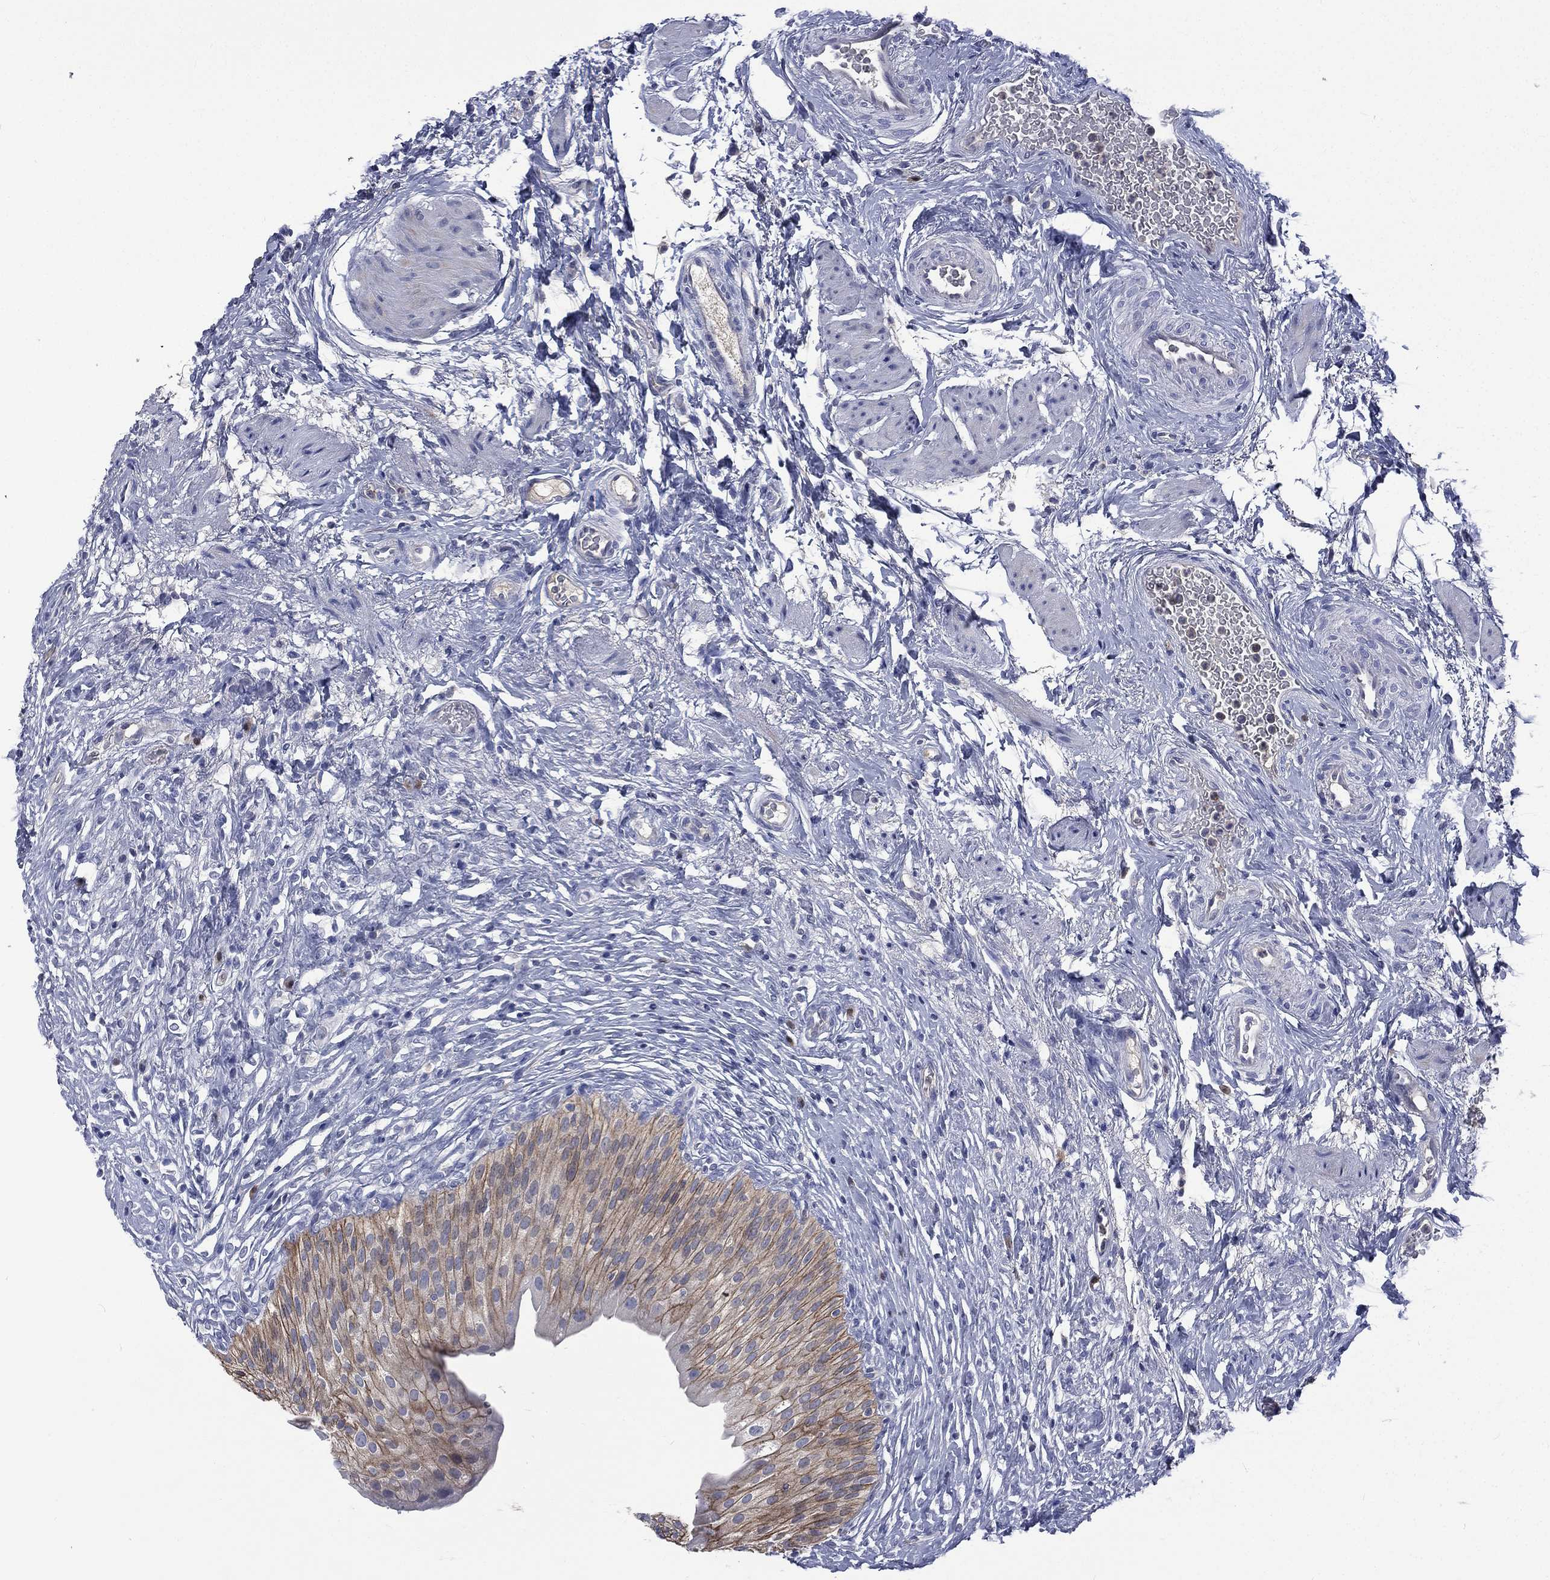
{"staining": {"intensity": "strong", "quantity": "<25%", "location": "cytoplasmic/membranous"}, "tissue": "urinary bladder", "cell_type": "Urothelial cells", "image_type": "normal", "snomed": [{"axis": "morphology", "description": "Normal tissue, NOS"}, {"axis": "topography", "description": "Urinary bladder"}], "caption": "Strong cytoplasmic/membranous positivity is seen in about <25% of urothelial cells in unremarkable urinary bladder.", "gene": "CA12", "patient": {"sex": "male", "age": 46}}